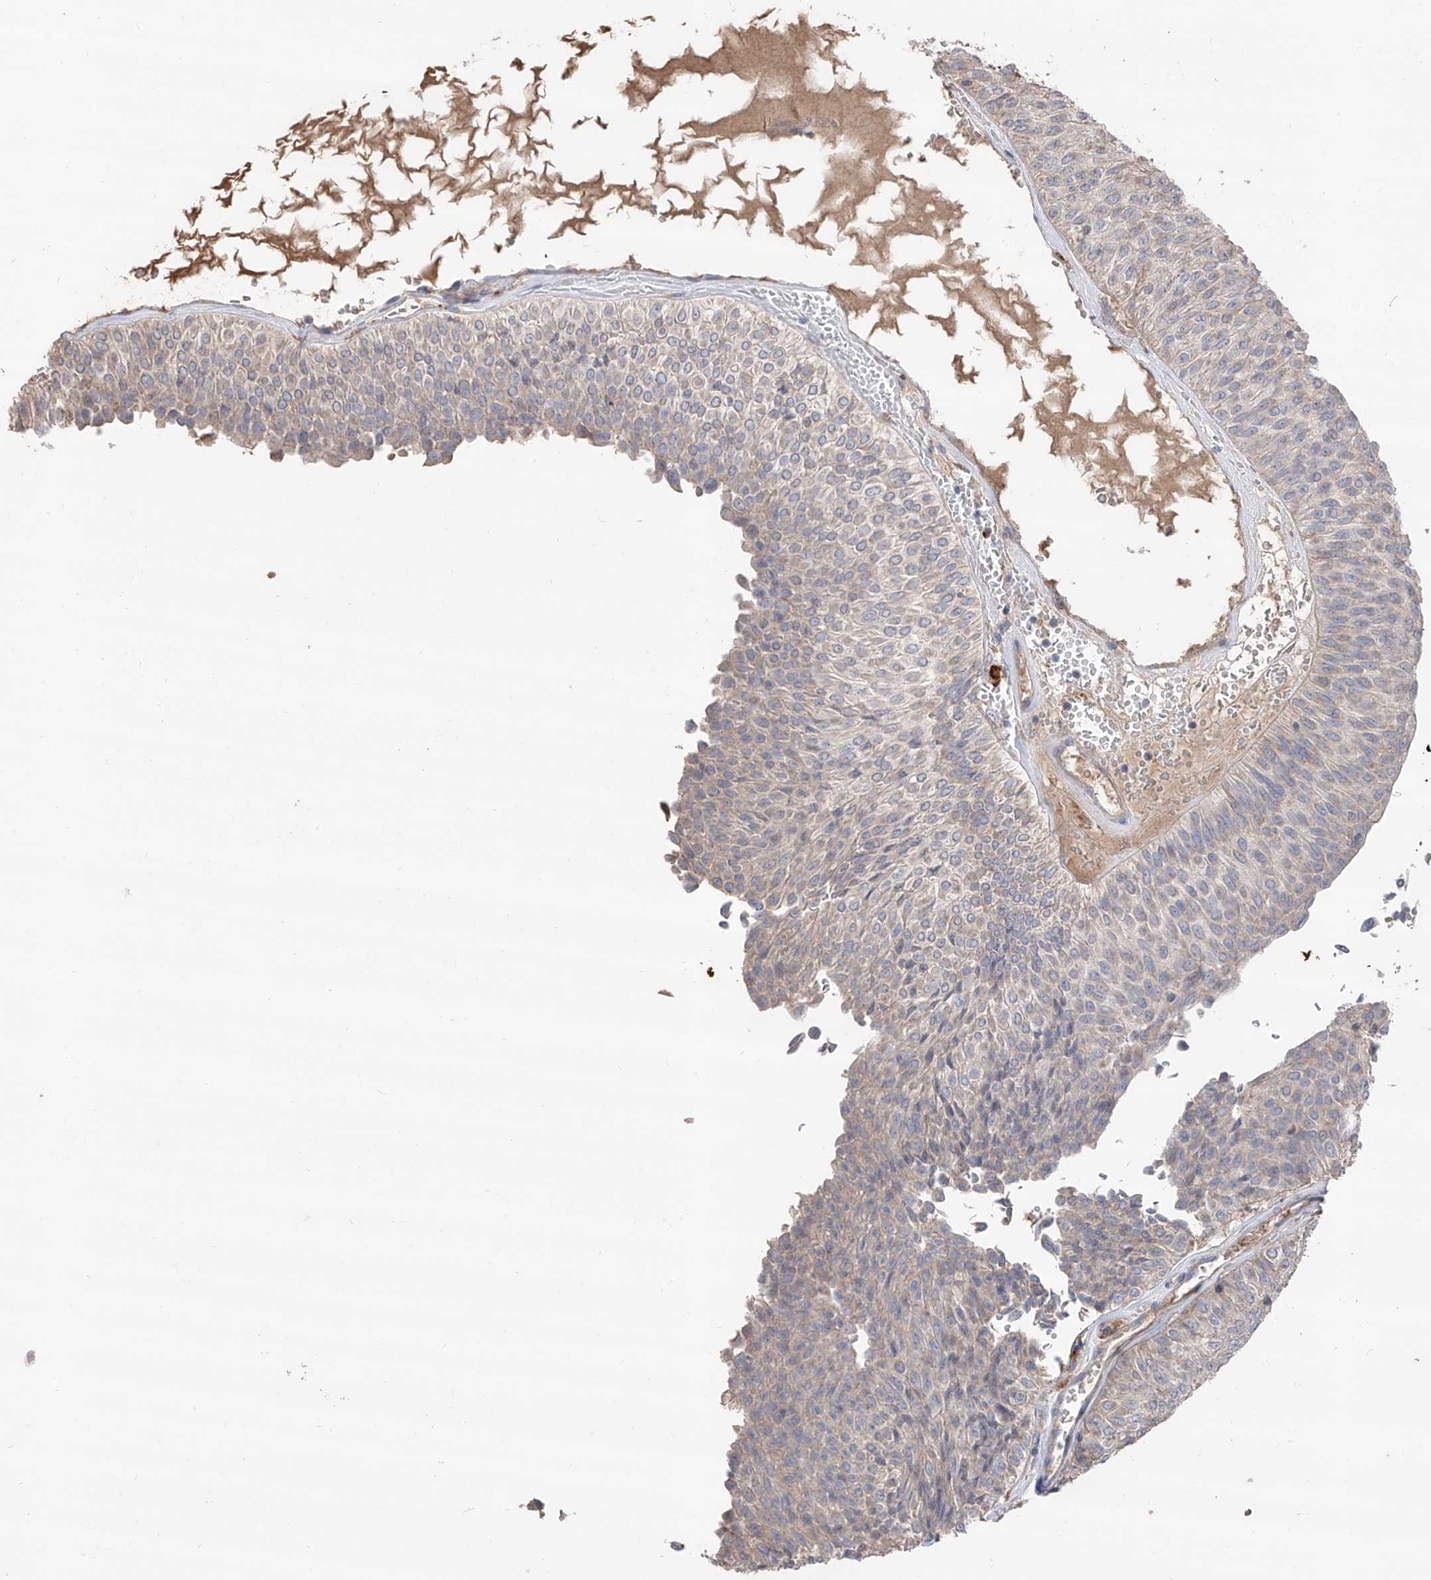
{"staining": {"intensity": "negative", "quantity": "none", "location": "none"}, "tissue": "urothelial cancer", "cell_type": "Tumor cells", "image_type": "cancer", "snomed": [{"axis": "morphology", "description": "Urothelial carcinoma, Low grade"}, {"axis": "topography", "description": "Urinary bladder"}], "caption": "This is an immunohistochemistry (IHC) micrograph of urothelial cancer. There is no expression in tumor cells.", "gene": "EDN1", "patient": {"sex": "male", "age": 78}}